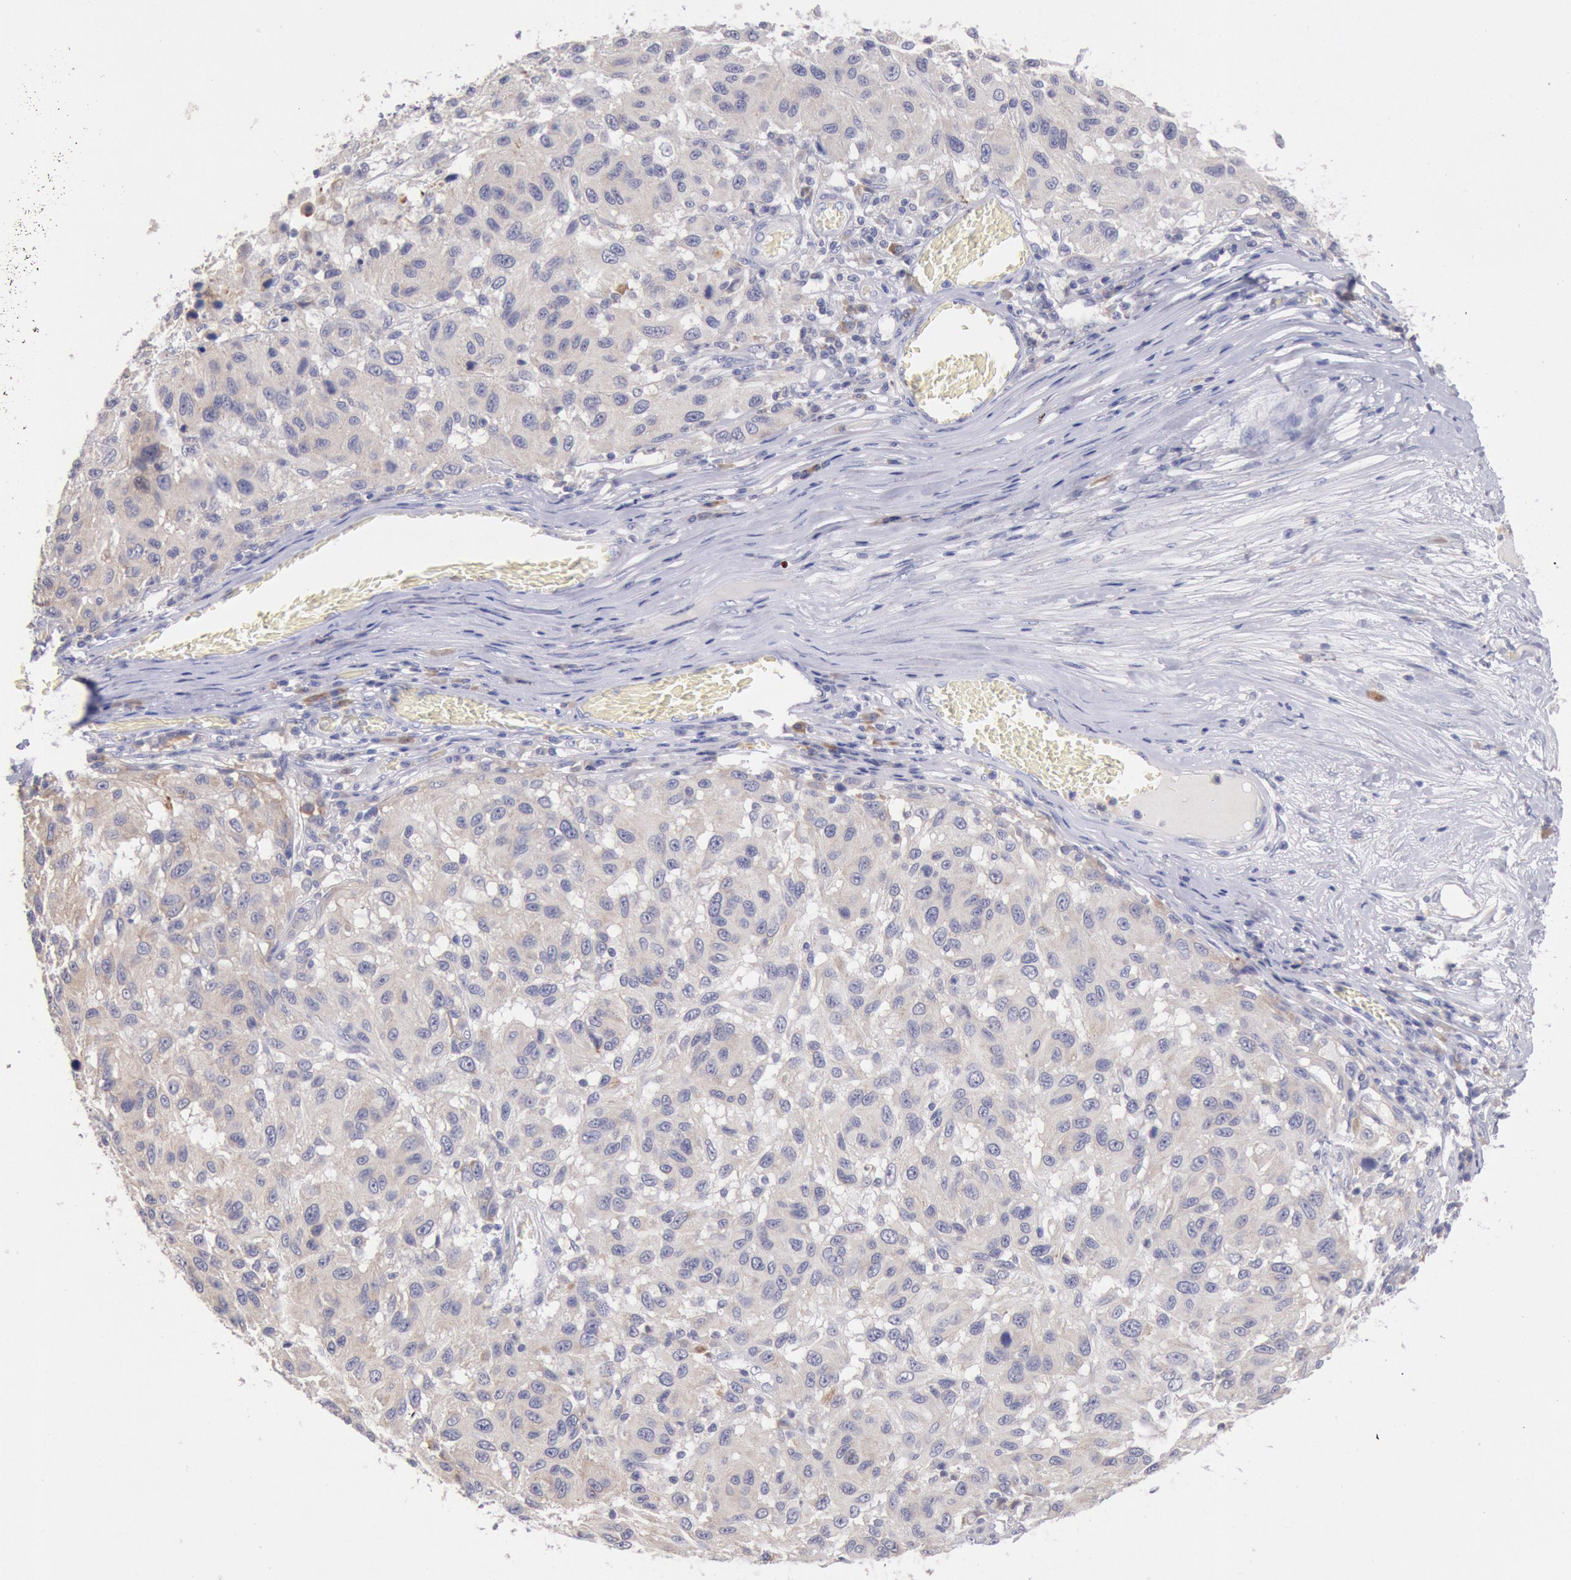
{"staining": {"intensity": "weak", "quantity": ">75%", "location": "cytoplasmic/membranous"}, "tissue": "melanoma", "cell_type": "Tumor cells", "image_type": "cancer", "snomed": [{"axis": "morphology", "description": "Malignant melanoma, NOS"}, {"axis": "topography", "description": "Skin"}], "caption": "Protein expression analysis of melanoma shows weak cytoplasmic/membranous expression in approximately >75% of tumor cells. The staining was performed using DAB to visualize the protein expression in brown, while the nuclei were stained in blue with hematoxylin (Magnification: 20x).", "gene": "GAL3ST1", "patient": {"sex": "female", "age": 77}}